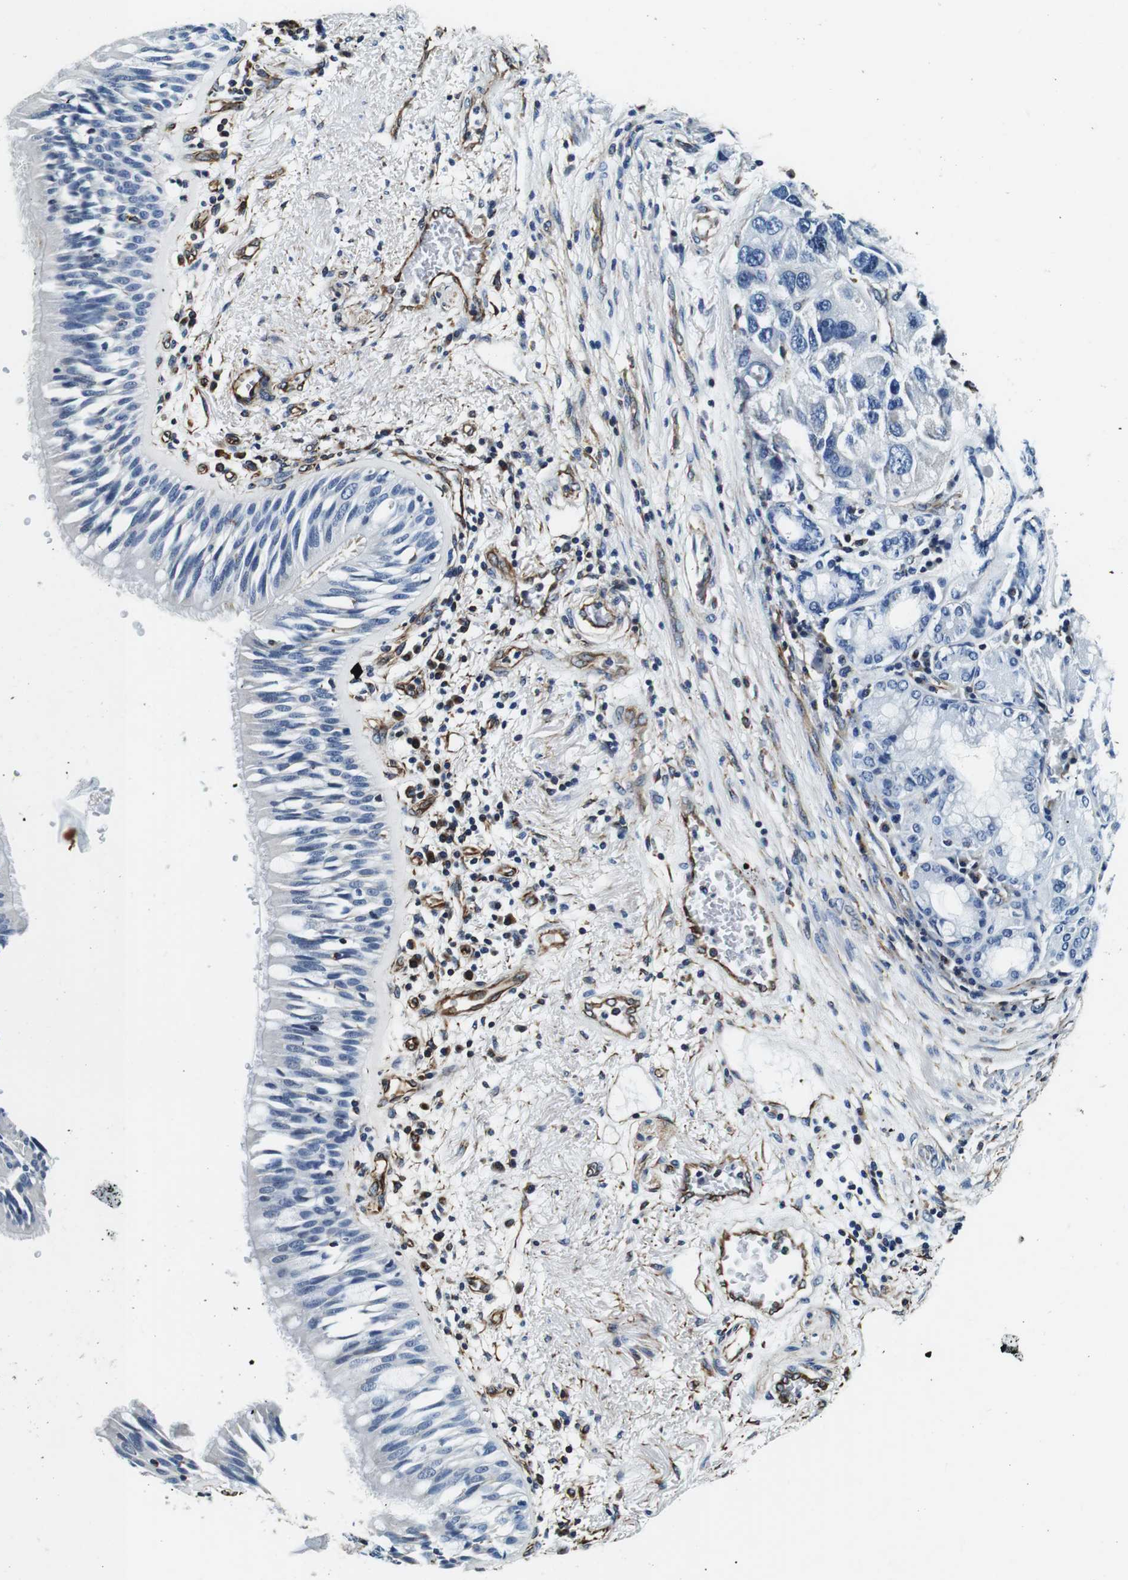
{"staining": {"intensity": "negative", "quantity": "none", "location": "none"}, "tissue": "bronchus", "cell_type": "Respiratory epithelial cells", "image_type": "normal", "snomed": [{"axis": "morphology", "description": "Normal tissue, NOS"}, {"axis": "morphology", "description": "Adenocarcinoma, NOS"}, {"axis": "morphology", "description": "Adenocarcinoma, metastatic, NOS"}, {"axis": "topography", "description": "Lymph node"}, {"axis": "topography", "description": "Bronchus"}, {"axis": "topography", "description": "Lung"}], "caption": "This is an immunohistochemistry histopathology image of benign human bronchus. There is no staining in respiratory epithelial cells.", "gene": "GJE1", "patient": {"sex": "female", "age": 54}}